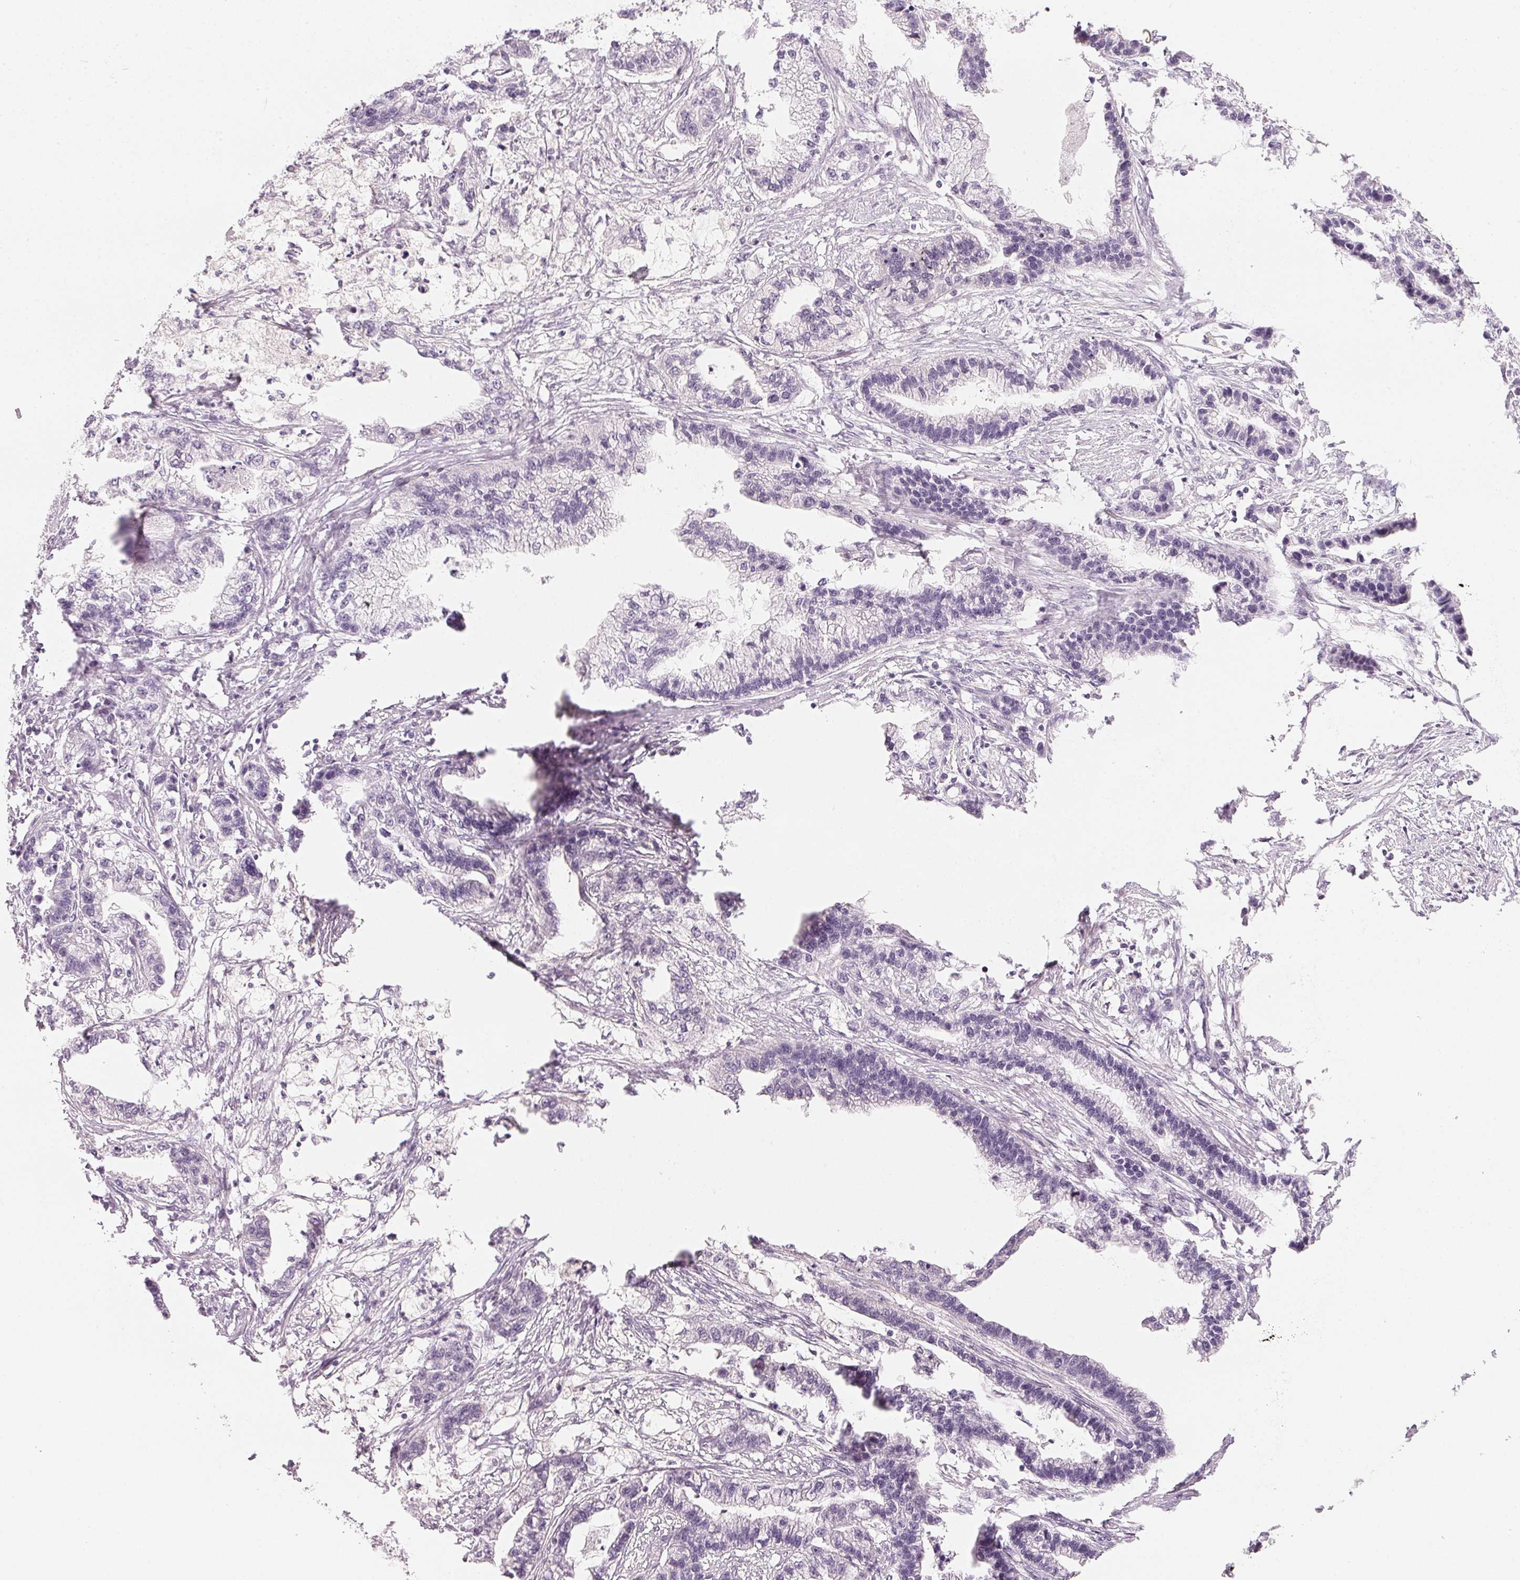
{"staining": {"intensity": "negative", "quantity": "none", "location": "none"}, "tissue": "stomach cancer", "cell_type": "Tumor cells", "image_type": "cancer", "snomed": [{"axis": "morphology", "description": "Adenocarcinoma, NOS"}, {"axis": "topography", "description": "Stomach"}], "caption": "The image shows no staining of tumor cells in stomach adenocarcinoma.", "gene": "CFAP276", "patient": {"sex": "male", "age": 83}}